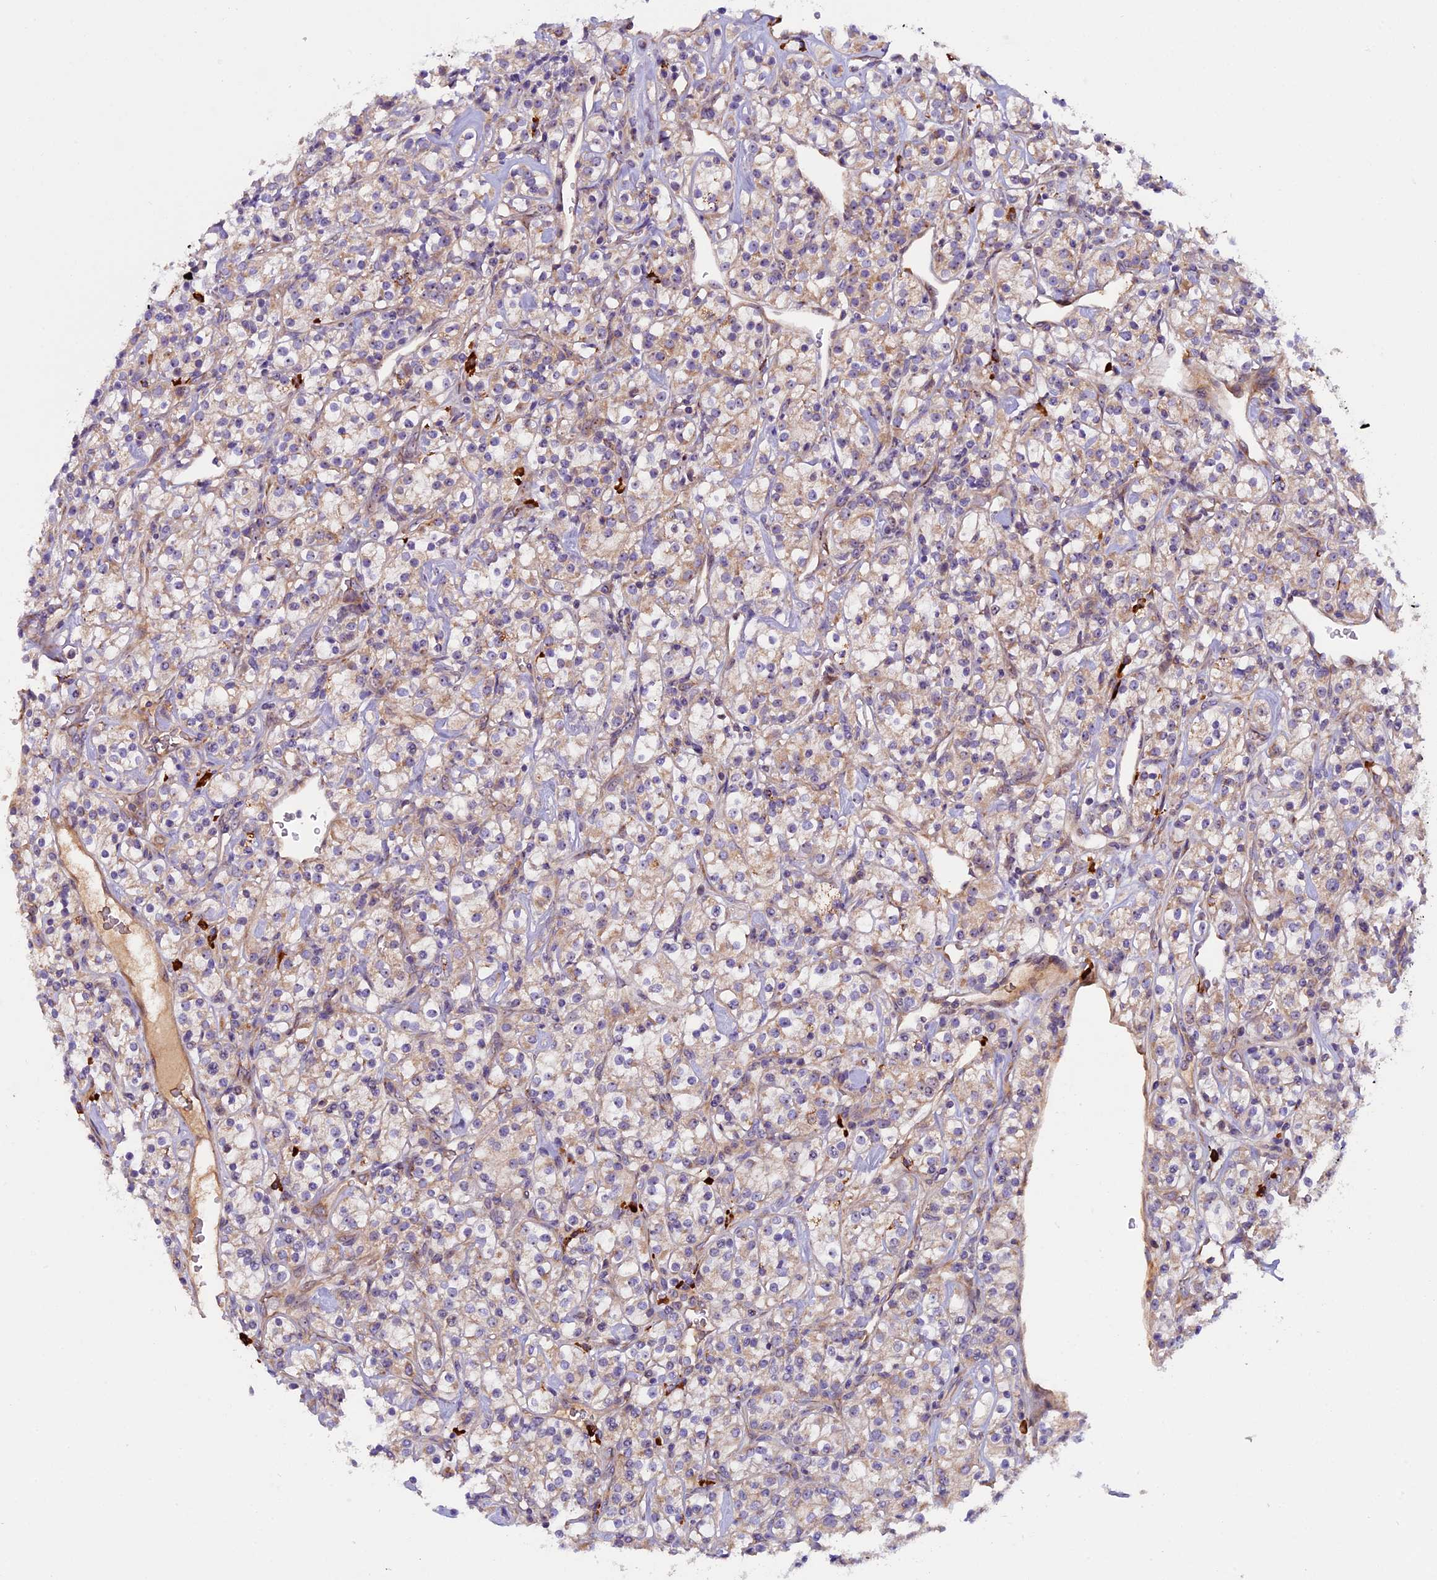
{"staining": {"intensity": "weak", "quantity": ">75%", "location": "cytoplasmic/membranous"}, "tissue": "renal cancer", "cell_type": "Tumor cells", "image_type": "cancer", "snomed": [{"axis": "morphology", "description": "Adenocarcinoma, NOS"}, {"axis": "topography", "description": "Kidney"}], "caption": "Human renal cancer stained with a brown dye demonstrates weak cytoplasmic/membranous positive expression in about >75% of tumor cells.", "gene": "FRY", "patient": {"sex": "male", "age": 77}}